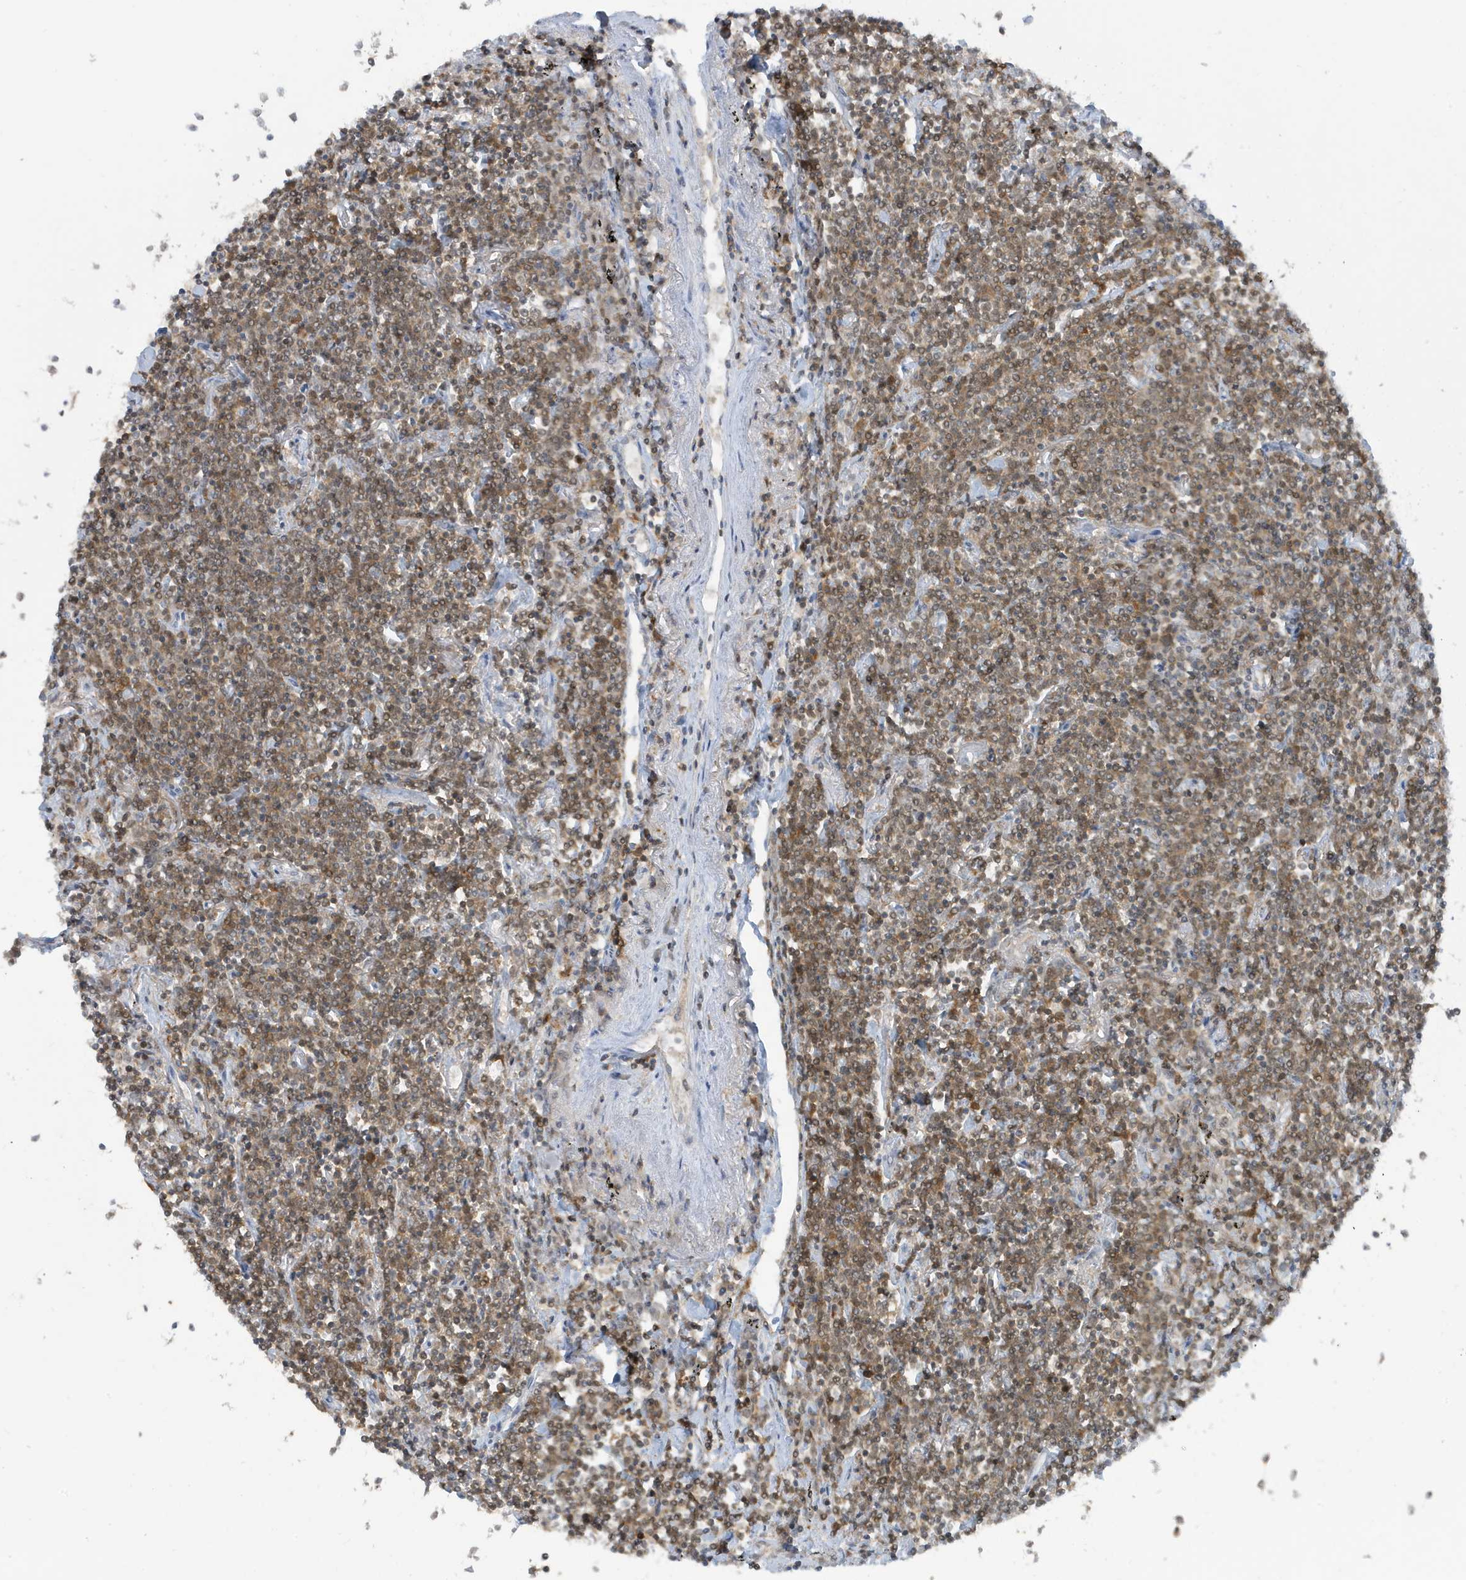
{"staining": {"intensity": "moderate", "quantity": ">75%", "location": "cytoplasmic/membranous"}, "tissue": "lymphoma", "cell_type": "Tumor cells", "image_type": "cancer", "snomed": [{"axis": "morphology", "description": "Malignant lymphoma, non-Hodgkin's type, Low grade"}, {"axis": "topography", "description": "Lung"}], "caption": "Lymphoma stained with a brown dye displays moderate cytoplasmic/membranous positive staining in approximately >75% of tumor cells.", "gene": "OGA", "patient": {"sex": "female", "age": 71}}